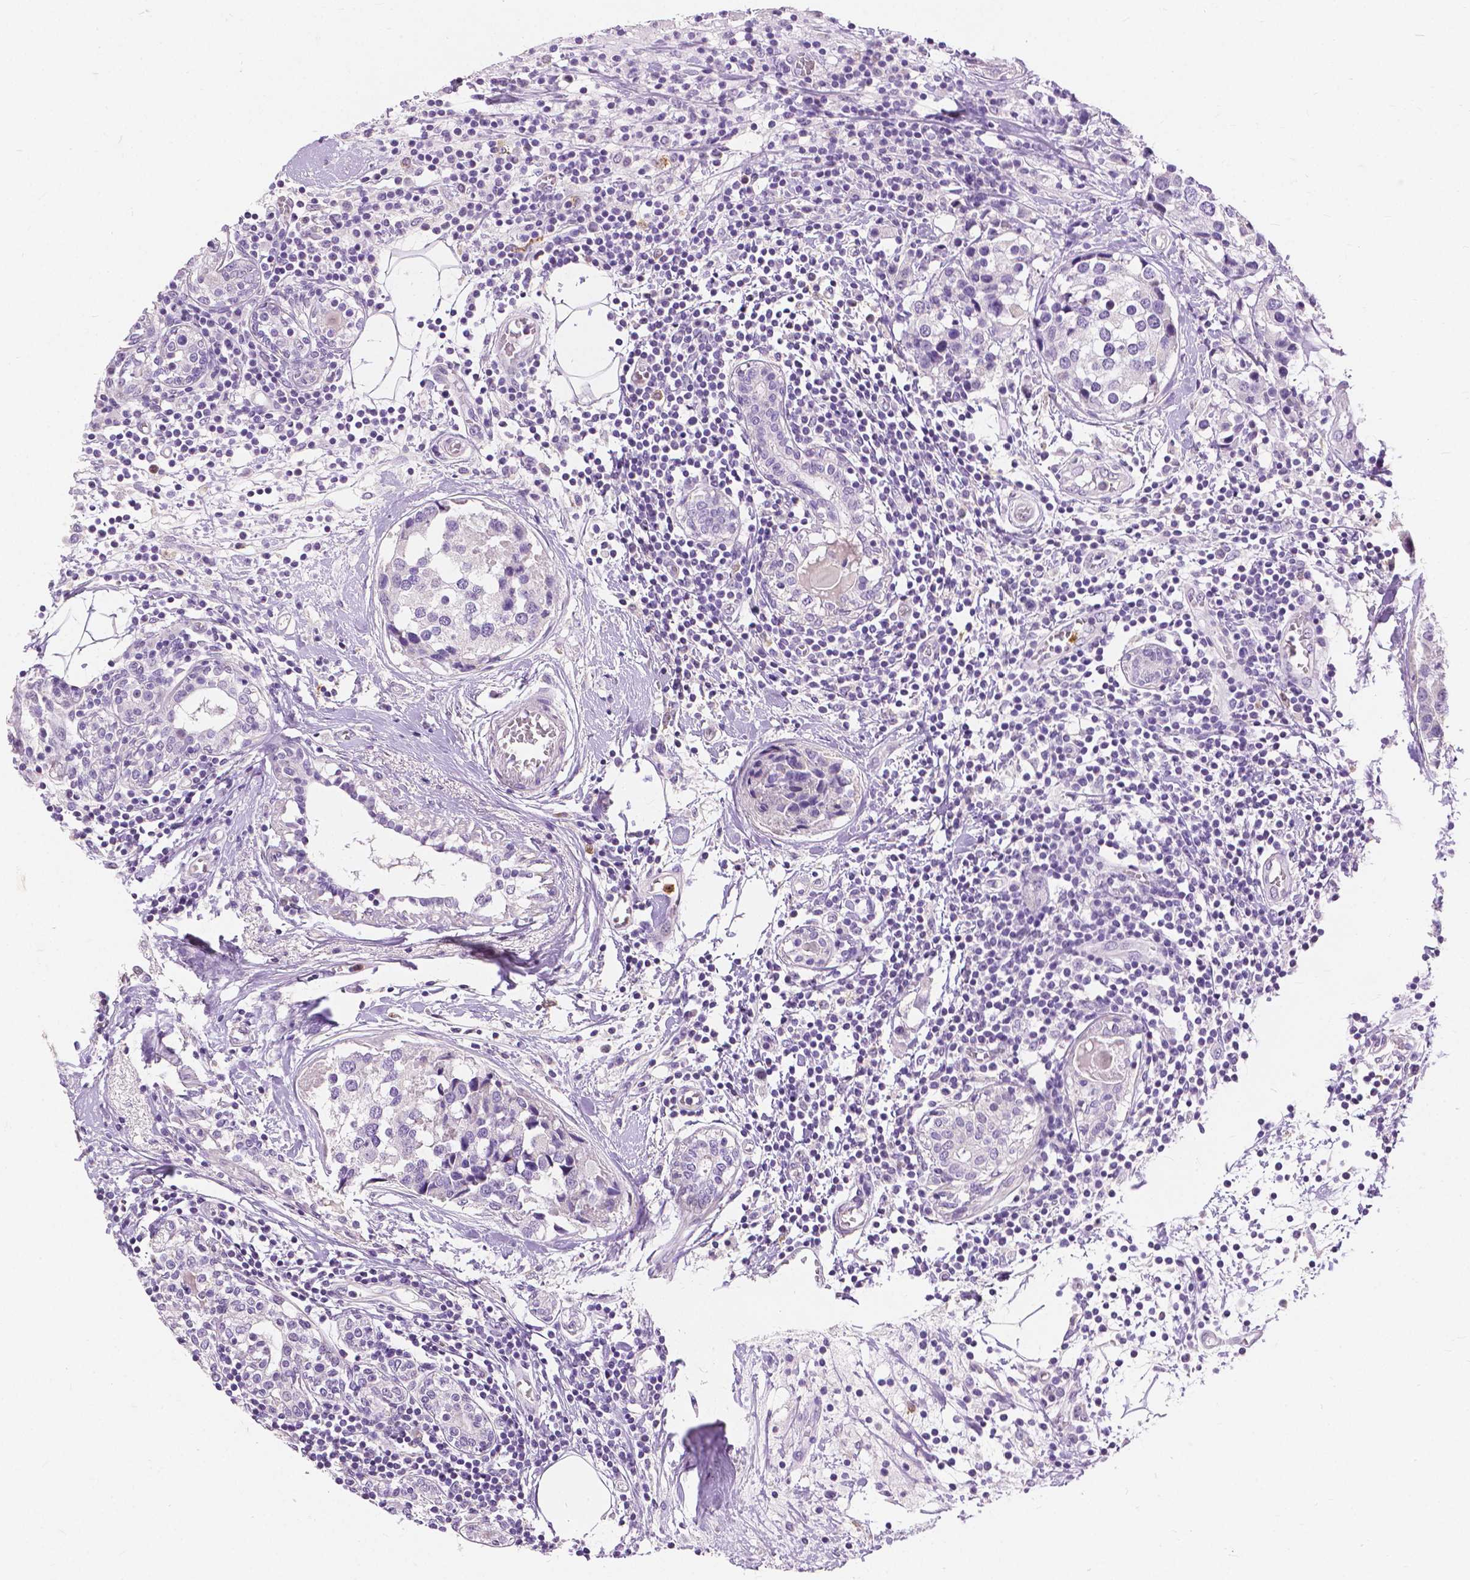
{"staining": {"intensity": "negative", "quantity": "none", "location": "none"}, "tissue": "breast cancer", "cell_type": "Tumor cells", "image_type": "cancer", "snomed": [{"axis": "morphology", "description": "Lobular carcinoma"}, {"axis": "topography", "description": "Breast"}], "caption": "A histopathology image of human lobular carcinoma (breast) is negative for staining in tumor cells.", "gene": "CXCR2", "patient": {"sex": "female", "age": 59}}